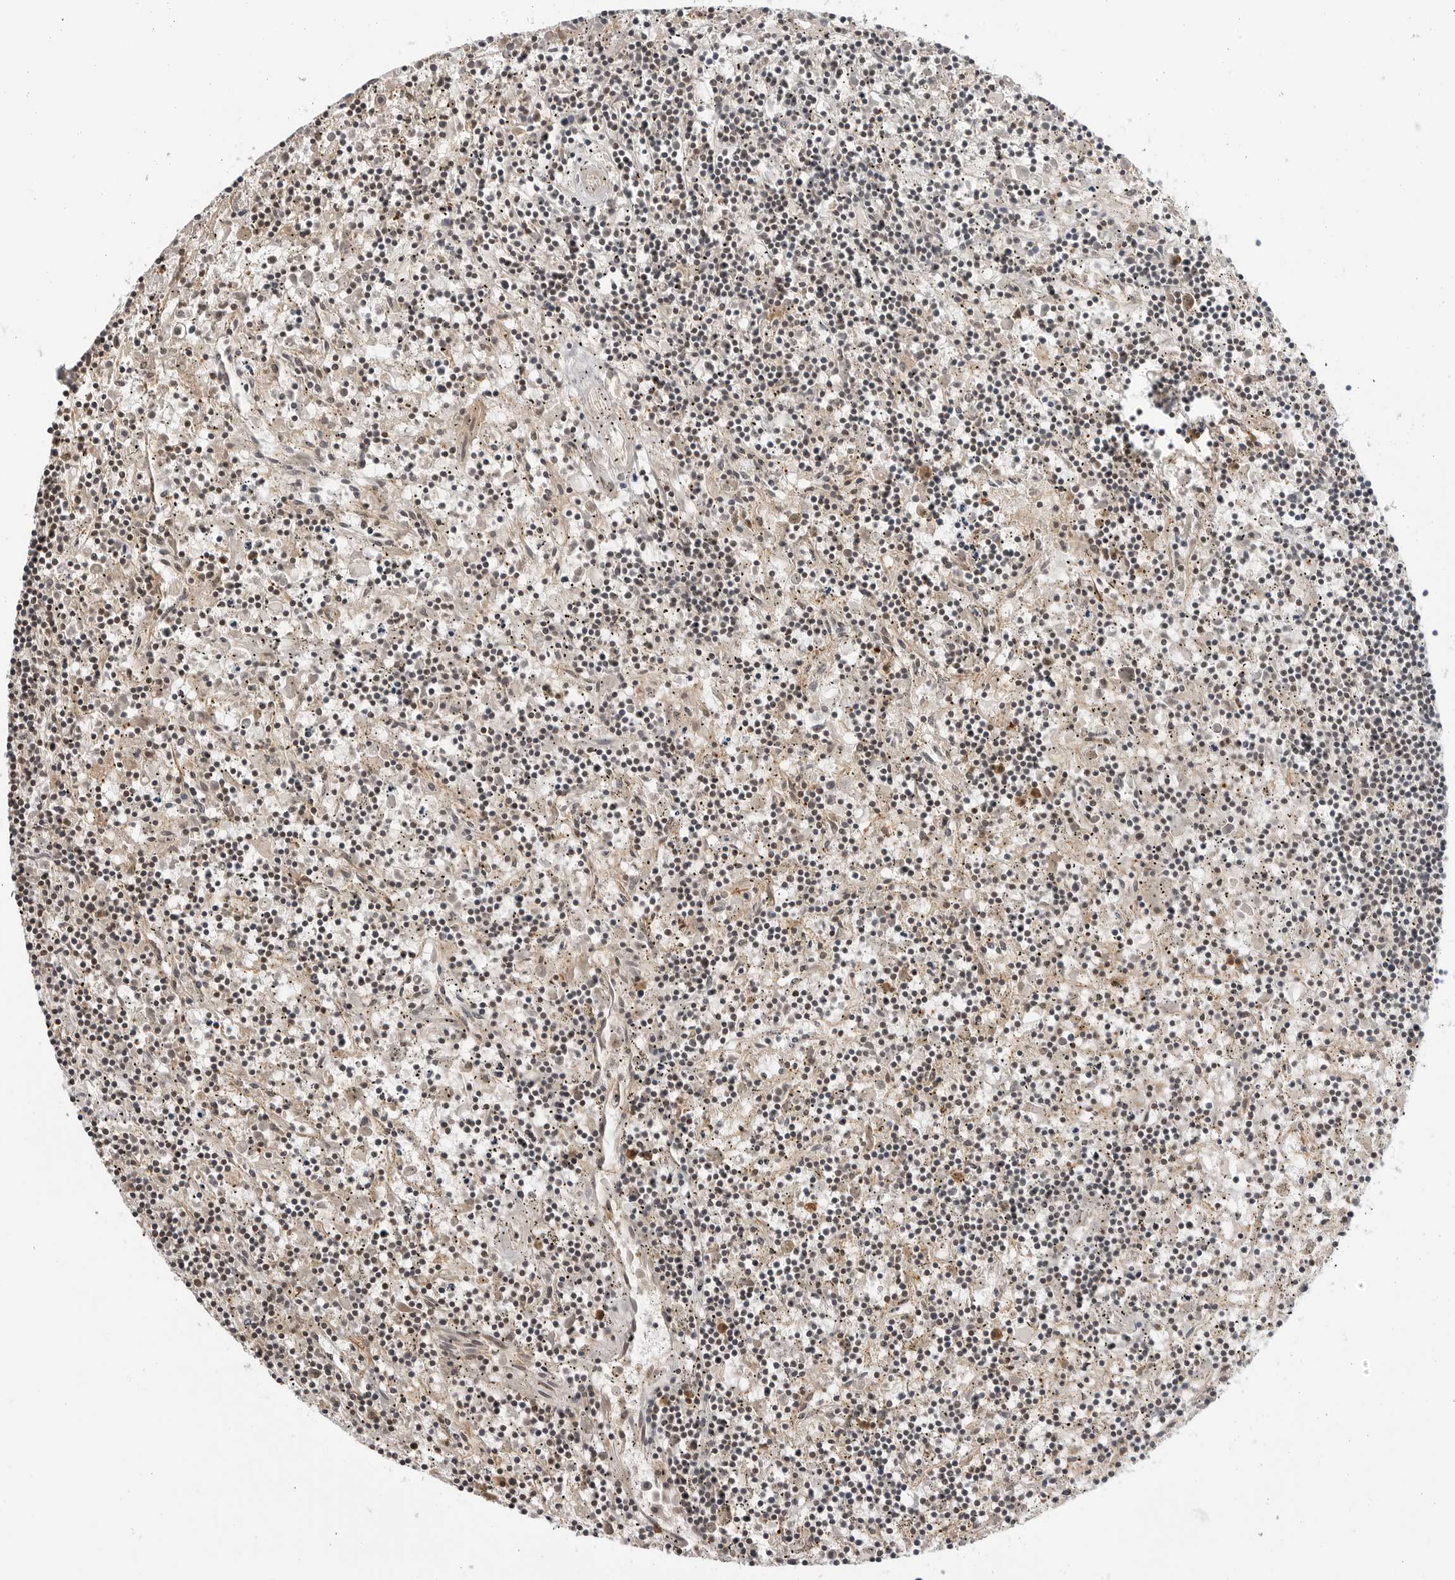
{"staining": {"intensity": "negative", "quantity": "none", "location": "none"}, "tissue": "lymphoma", "cell_type": "Tumor cells", "image_type": "cancer", "snomed": [{"axis": "morphology", "description": "Malignant lymphoma, non-Hodgkin's type, Low grade"}, {"axis": "topography", "description": "Spleen"}], "caption": "High magnification brightfield microscopy of lymphoma stained with DAB (3,3'-diaminobenzidine) (brown) and counterstained with hematoxylin (blue): tumor cells show no significant positivity. (Immunohistochemistry, brightfield microscopy, high magnification).", "gene": "C8orf33", "patient": {"sex": "male", "age": 76}}